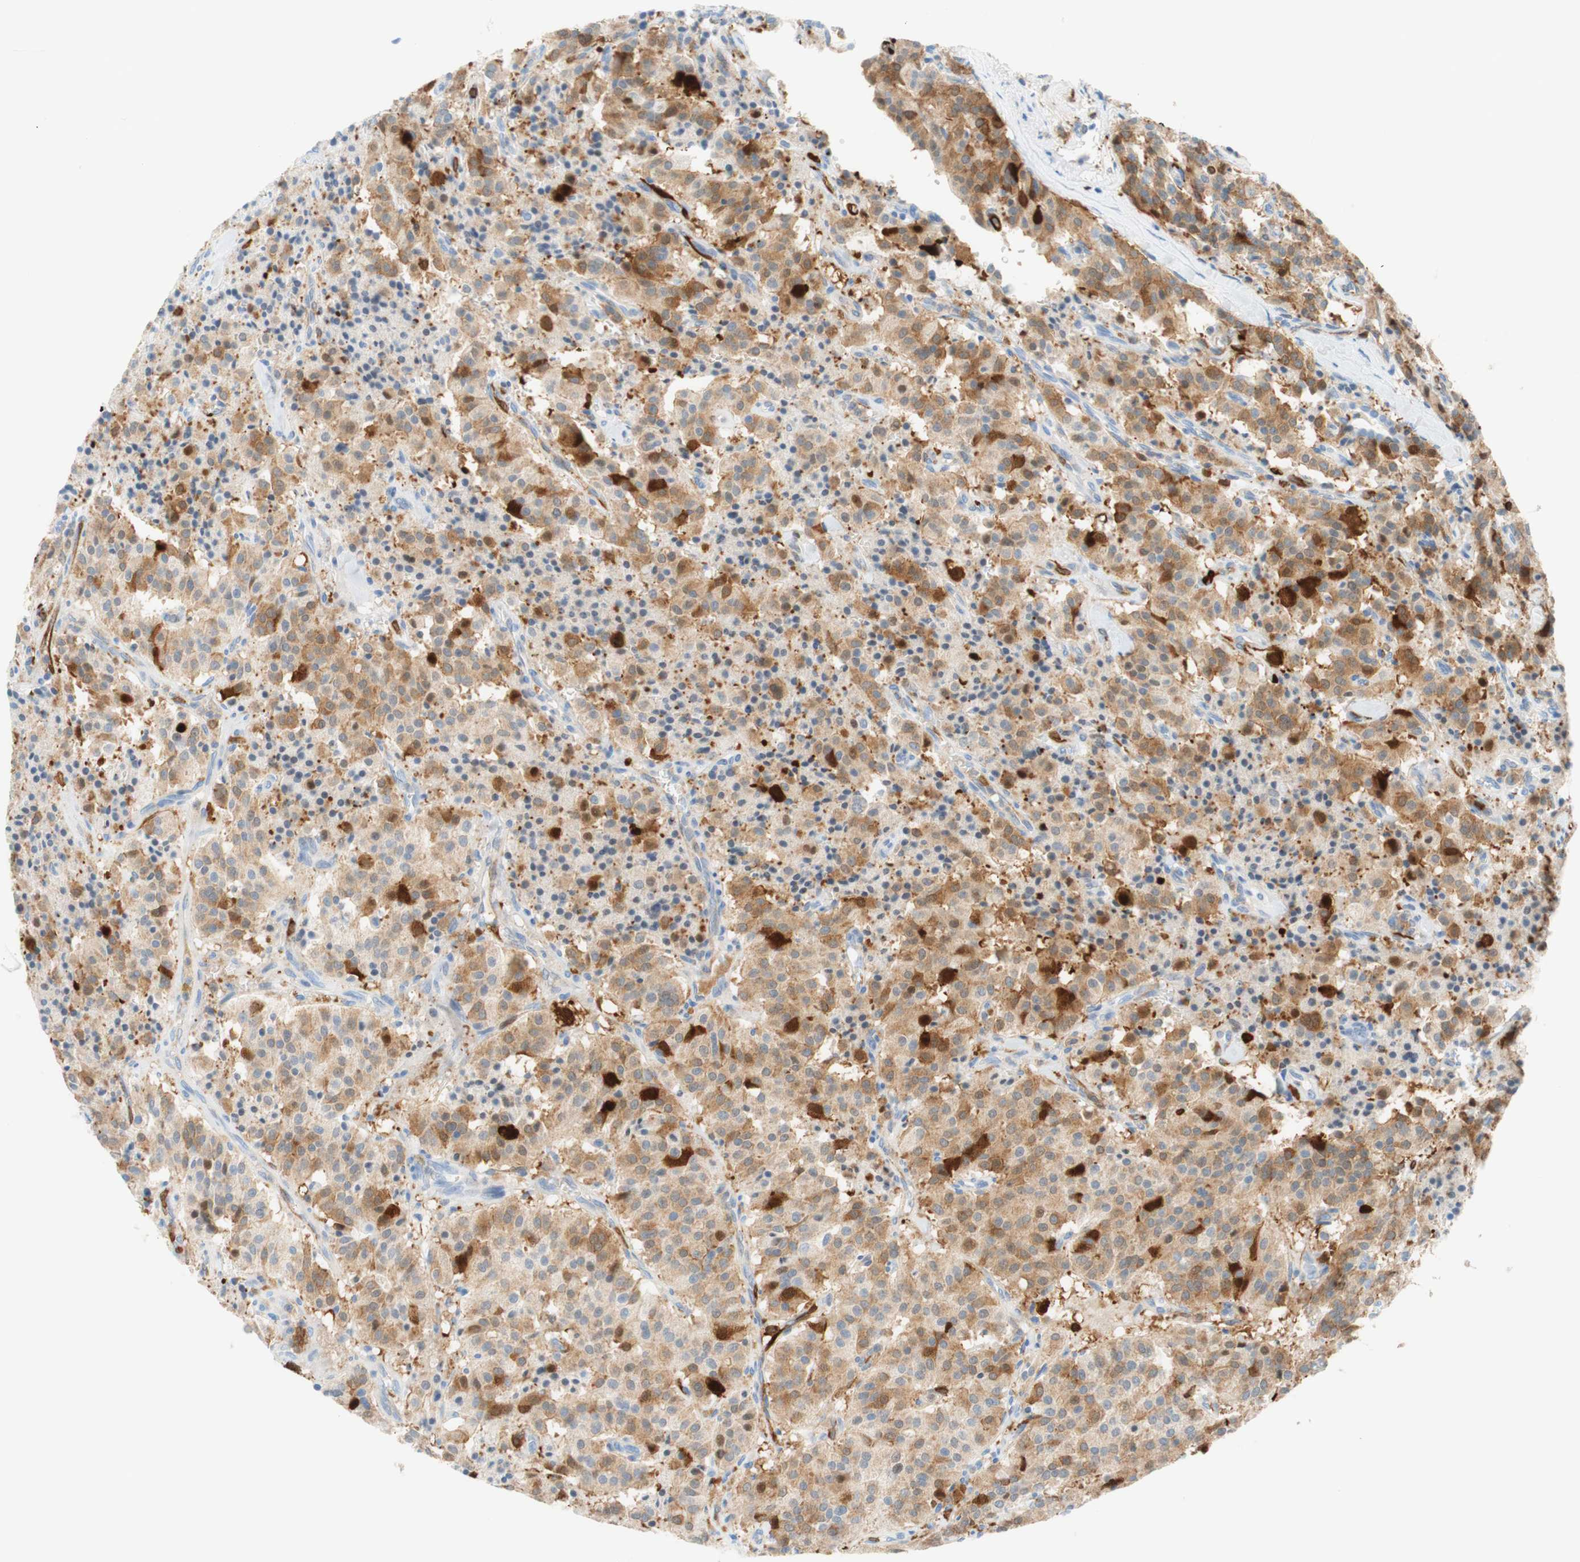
{"staining": {"intensity": "moderate", "quantity": ">75%", "location": "cytoplasmic/membranous"}, "tissue": "carcinoid", "cell_type": "Tumor cells", "image_type": "cancer", "snomed": [{"axis": "morphology", "description": "Carcinoid, malignant, NOS"}, {"axis": "topography", "description": "Lung"}], "caption": "Carcinoid stained for a protein displays moderate cytoplasmic/membranous positivity in tumor cells.", "gene": "STMN1", "patient": {"sex": "male", "age": 30}}